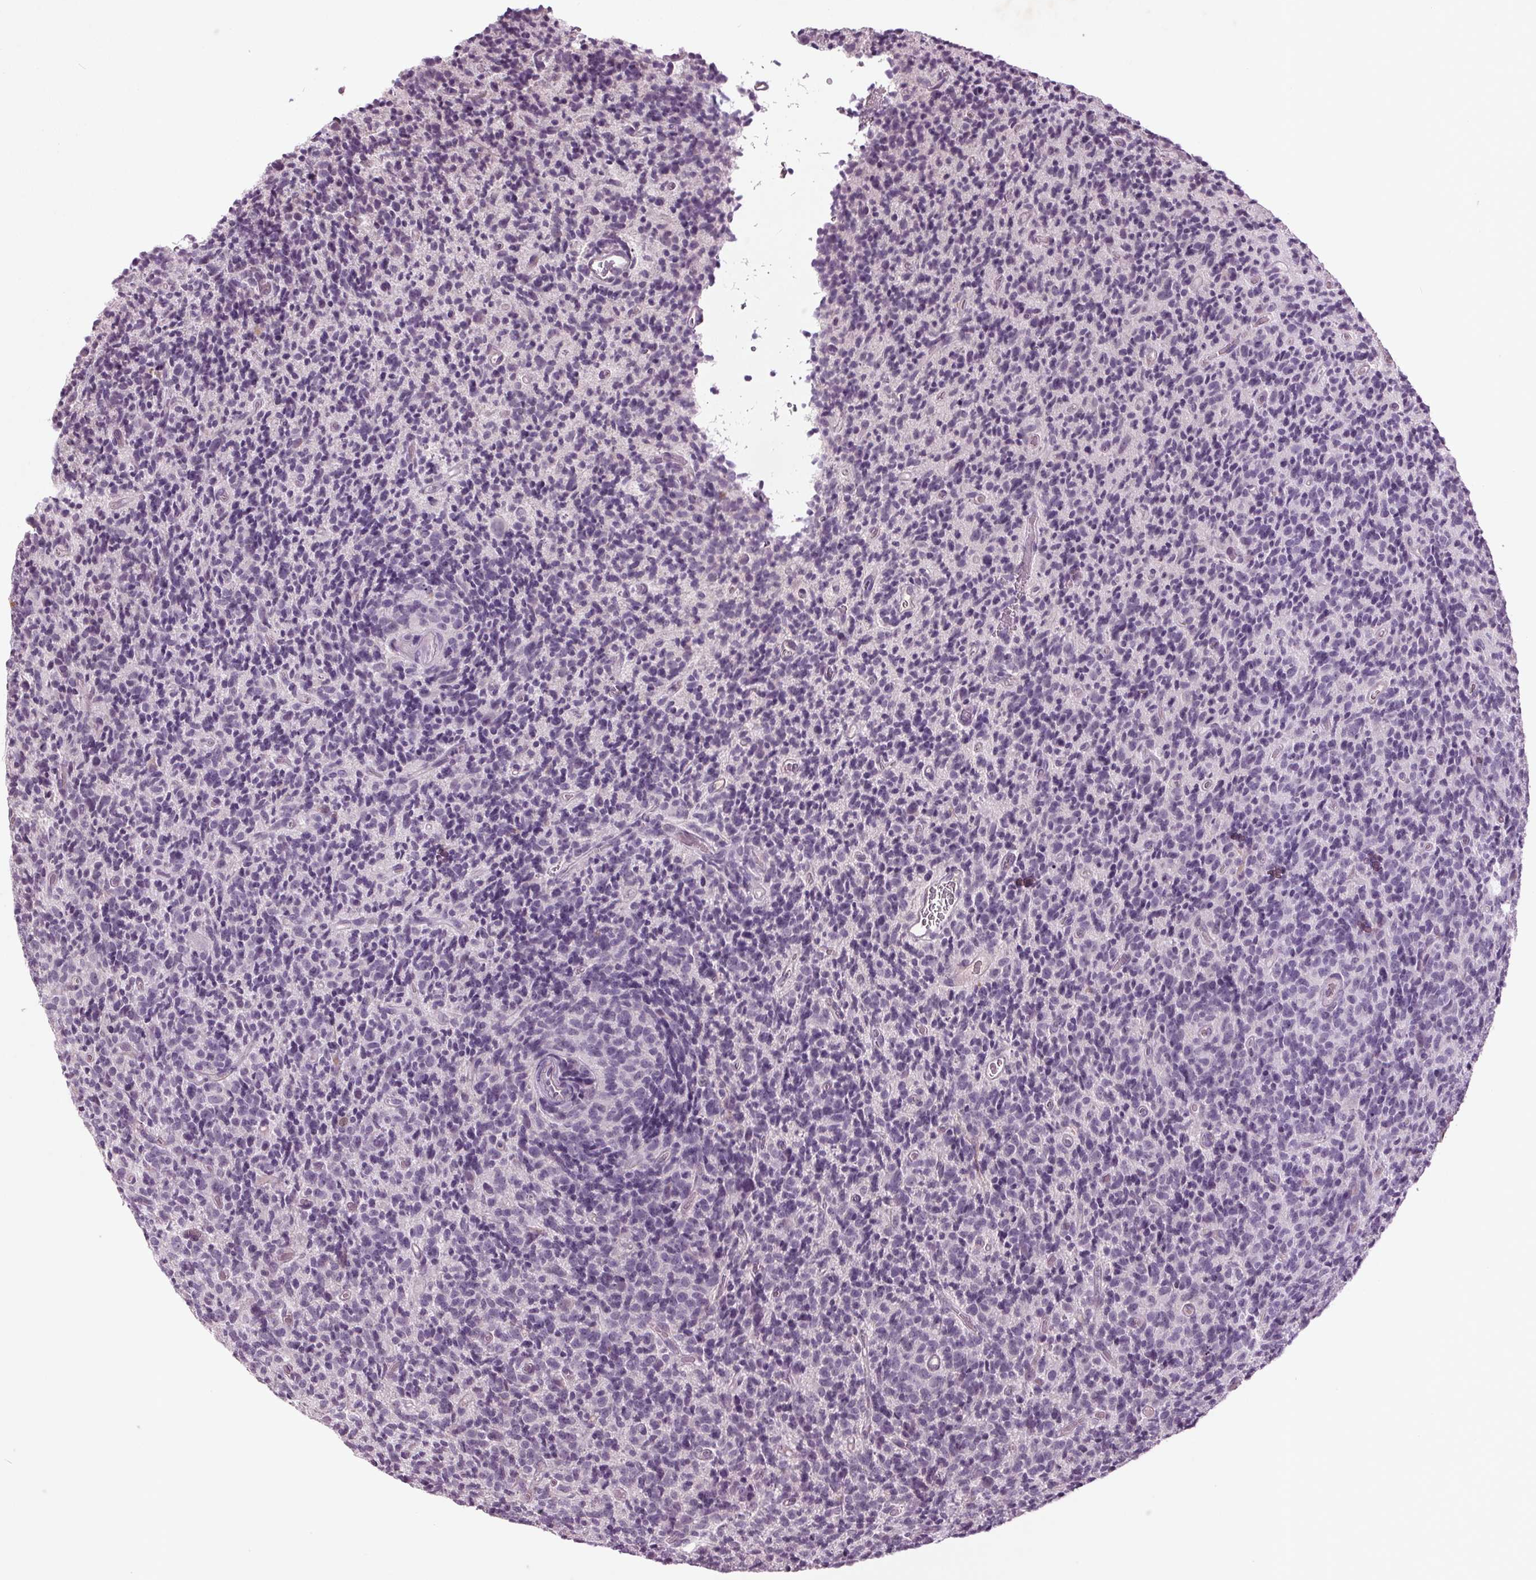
{"staining": {"intensity": "negative", "quantity": "none", "location": "none"}, "tissue": "glioma", "cell_type": "Tumor cells", "image_type": "cancer", "snomed": [{"axis": "morphology", "description": "Glioma, malignant, High grade"}, {"axis": "topography", "description": "Brain"}], "caption": "Tumor cells show no significant expression in glioma.", "gene": "BHLHE22", "patient": {"sex": "male", "age": 76}}